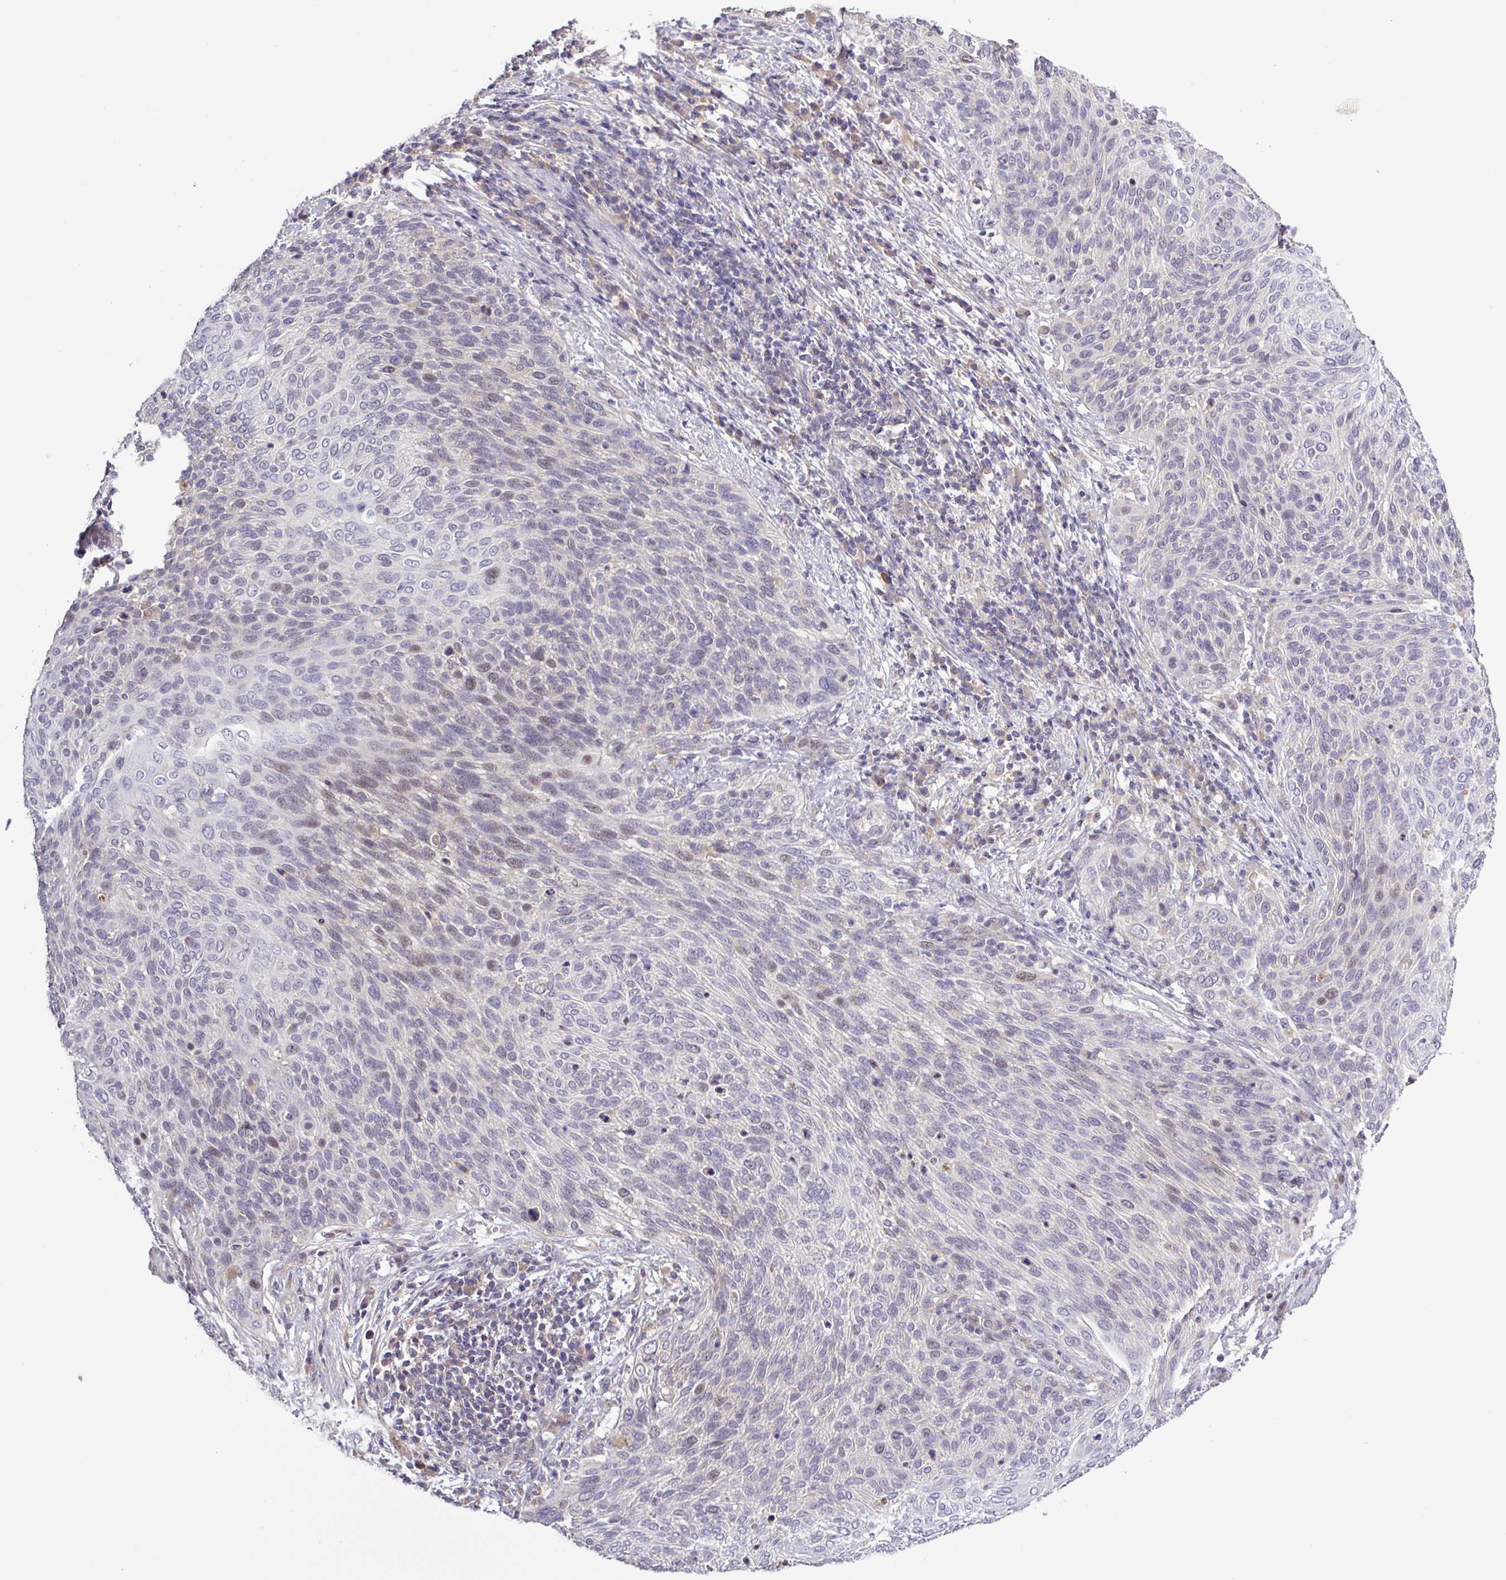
{"staining": {"intensity": "negative", "quantity": "none", "location": "none"}, "tissue": "cervical cancer", "cell_type": "Tumor cells", "image_type": "cancer", "snomed": [{"axis": "morphology", "description": "Squamous cell carcinoma, NOS"}, {"axis": "topography", "description": "Cervix"}], "caption": "A histopathology image of human cervical cancer is negative for staining in tumor cells.", "gene": "SFTPB", "patient": {"sex": "female", "age": 31}}